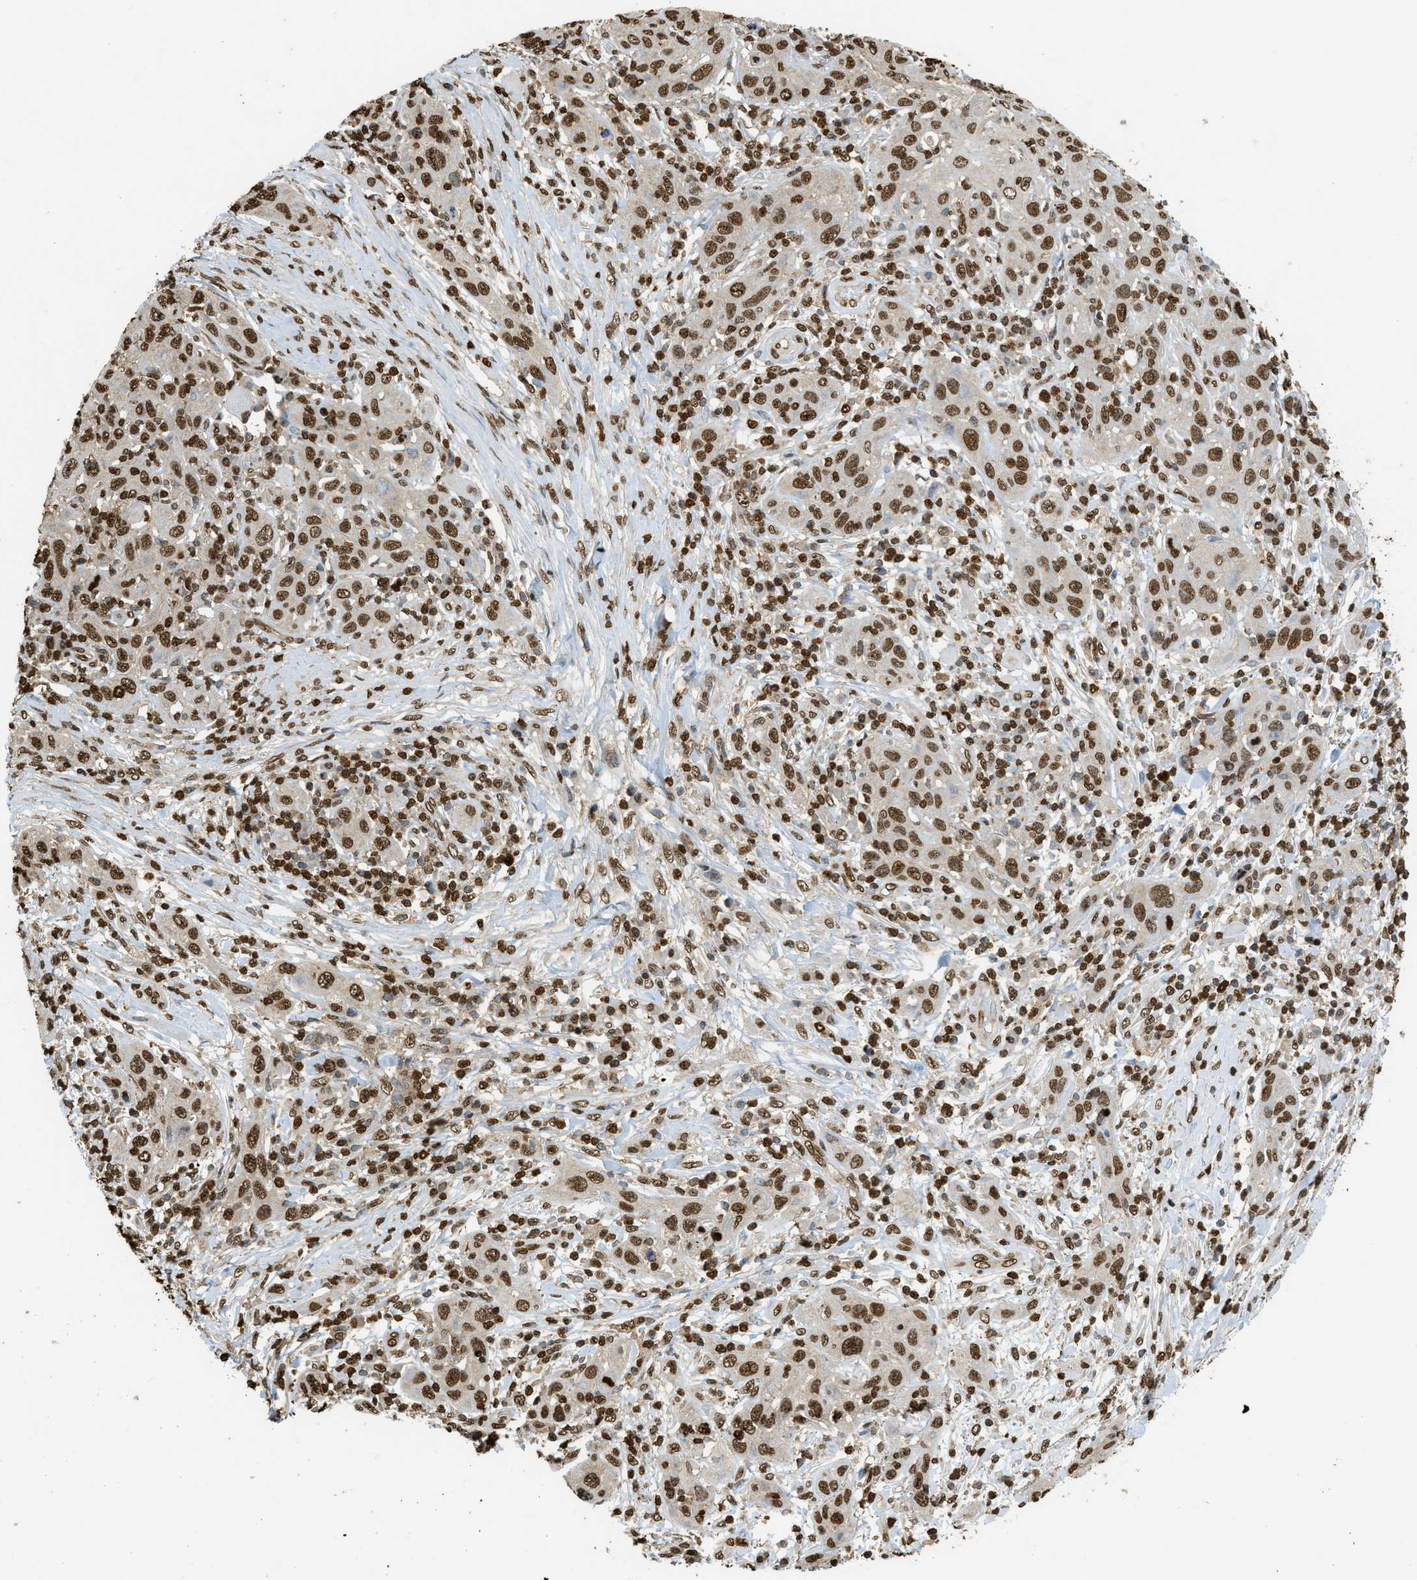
{"staining": {"intensity": "strong", "quantity": ">75%", "location": "nuclear"}, "tissue": "skin cancer", "cell_type": "Tumor cells", "image_type": "cancer", "snomed": [{"axis": "morphology", "description": "Squamous cell carcinoma, NOS"}, {"axis": "topography", "description": "Skin"}], "caption": "This micrograph reveals immunohistochemistry (IHC) staining of human skin squamous cell carcinoma, with high strong nuclear expression in approximately >75% of tumor cells.", "gene": "NR5A2", "patient": {"sex": "female", "age": 88}}